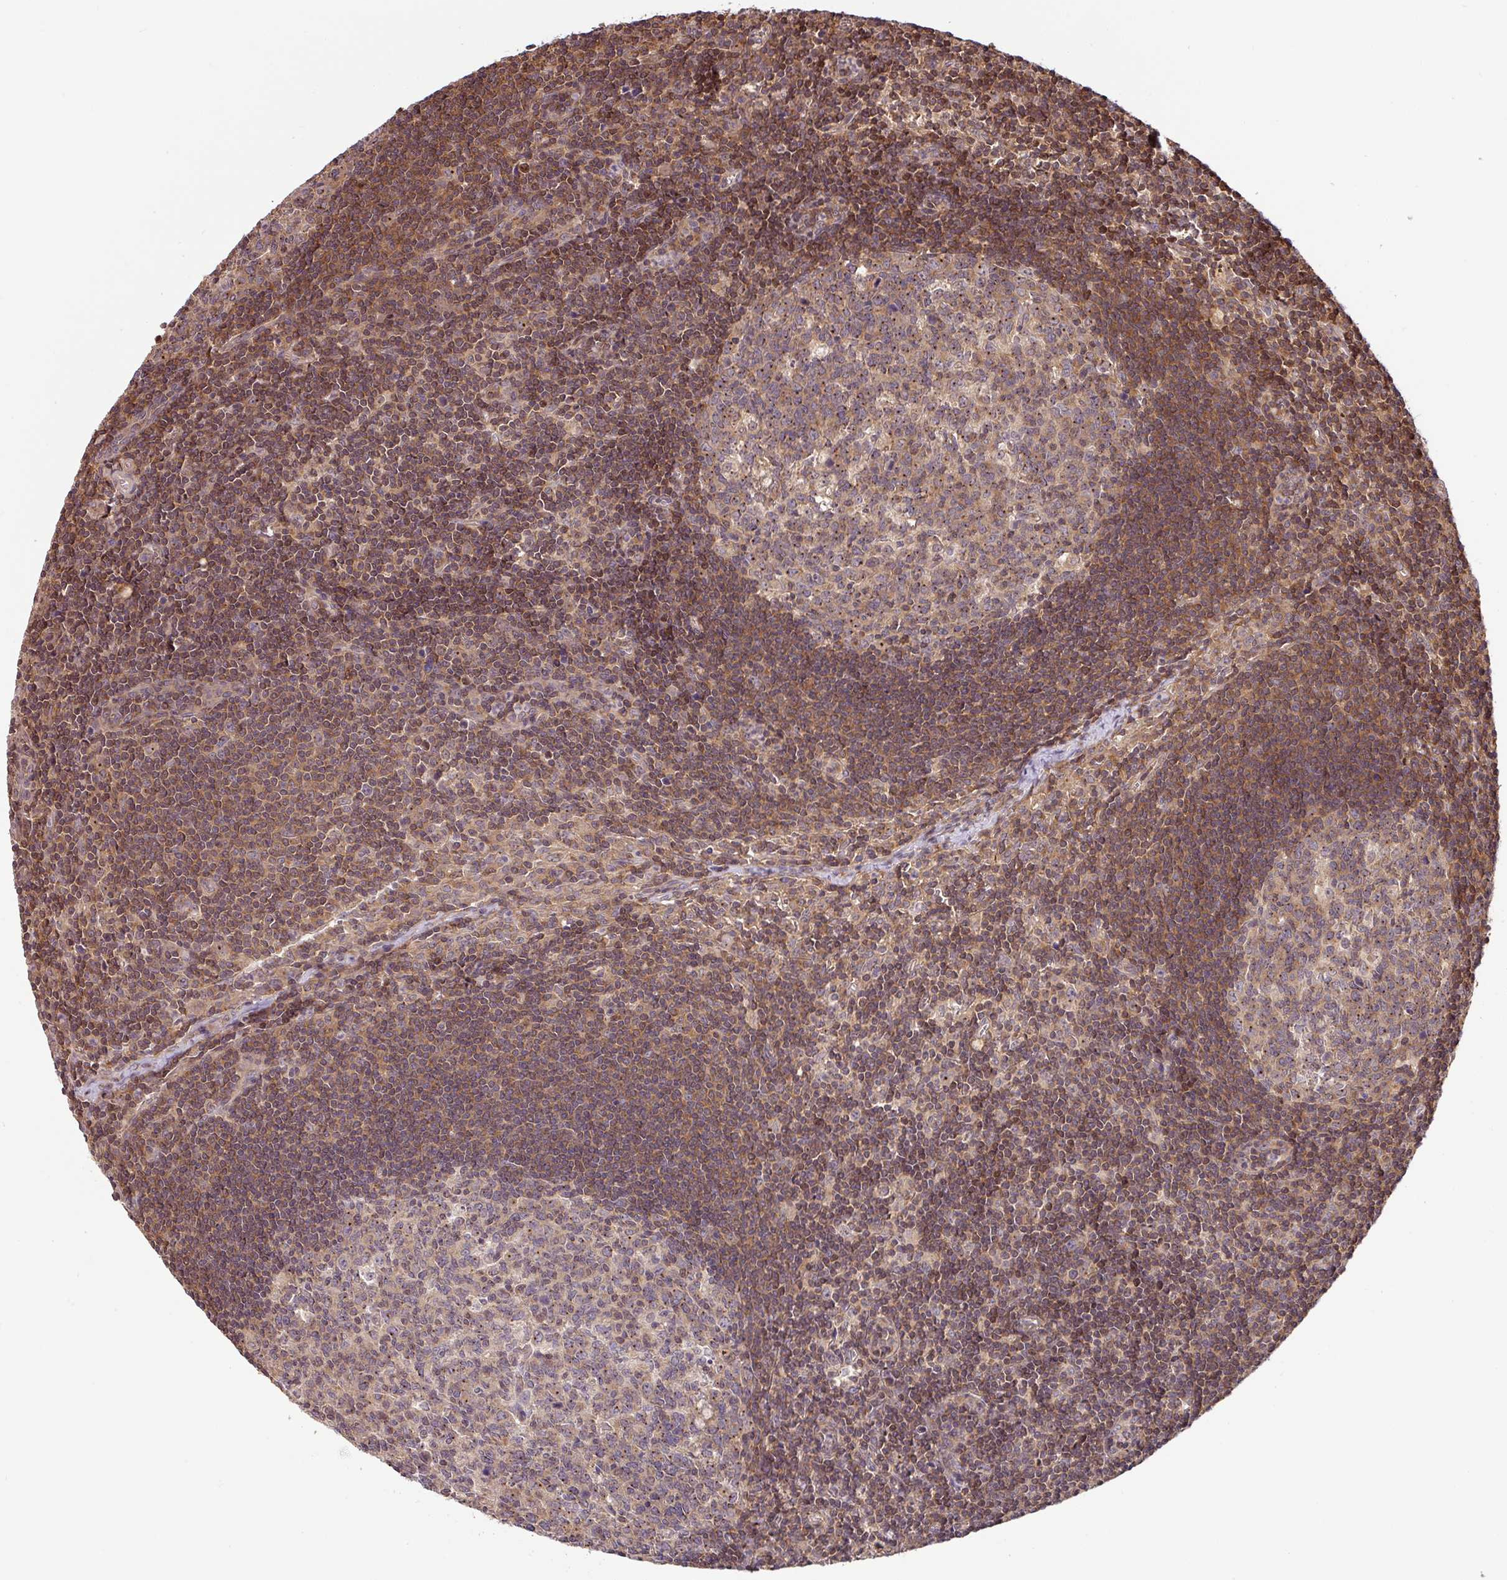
{"staining": {"intensity": "moderate", "quantity": "25%-75%", "location": "cytoplasmic/membranous"}, "tissue": "lymph node", "cell_type": "Germinal center cells", "image_type": "normal", "snomed": [{"axis": "morphology", "description": "Normal tissue, NOS"}, {"axis": "topography", "description": "Lymph node"}], "caption": "About 25%-75% of germinal center cells in benign lymph node exhibit moderate cytoplasmic/membranous protein expression as visualized by brown immunohistochemical staining.", "gene": "SHB", "patient": {"sex": "female", "age": 29}}